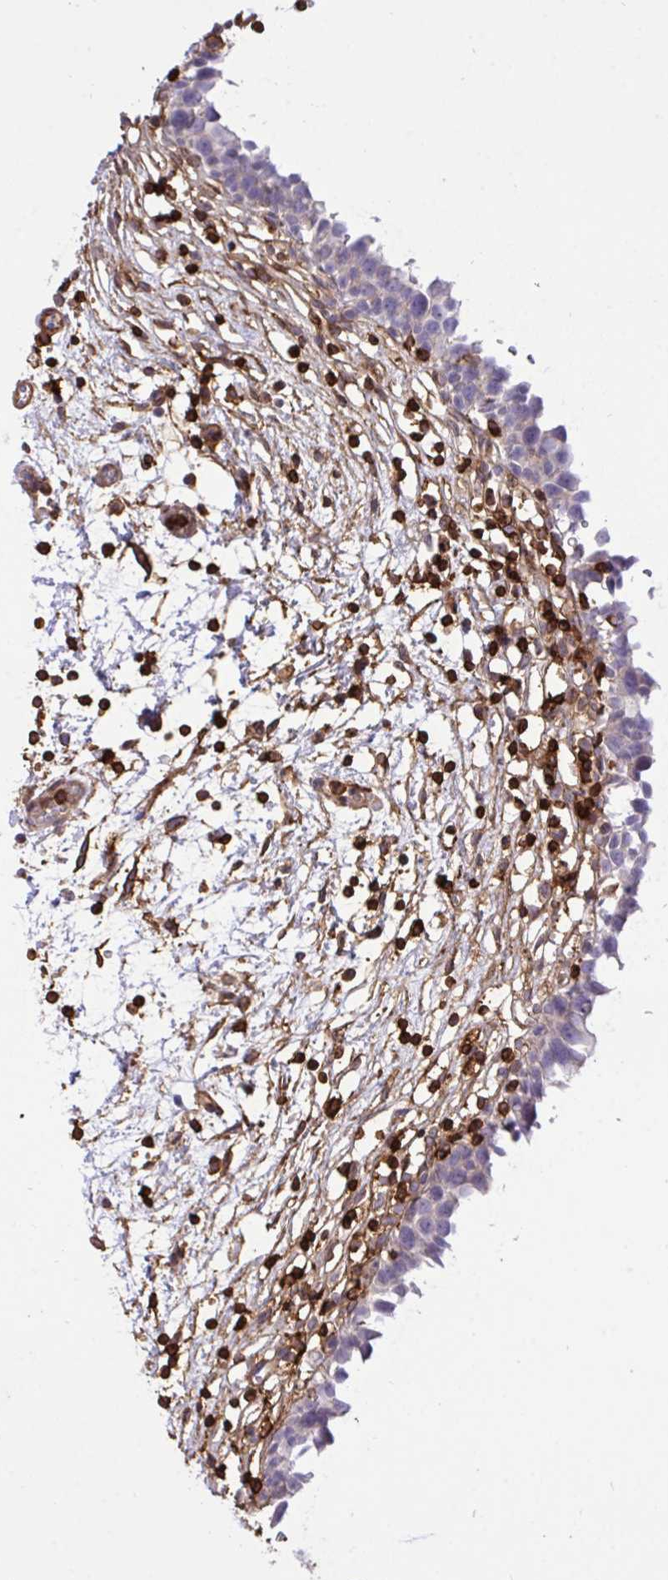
{"staining": {"intensity": "moderate", "quantity": "<25%", "location": "cytoplasmic/membranous"}, "tissue": "urinary bladder", "cell_type": "Urothelial cells", "image_type": "normal", "snomed": [{"axis": "morphology", "description": "Normal tissue, NOS"}, {"axis": "topography", "description": "Urinary bladder"}], "caption": "Benign urinary bladder was stained to show a protein in brown. There is low levels of moderate cytoplasmic/membranous positivity in approximately <25% of urothelial cells.", "gene": "ERI1", "patient": {"sex": "male", "age": 37}}